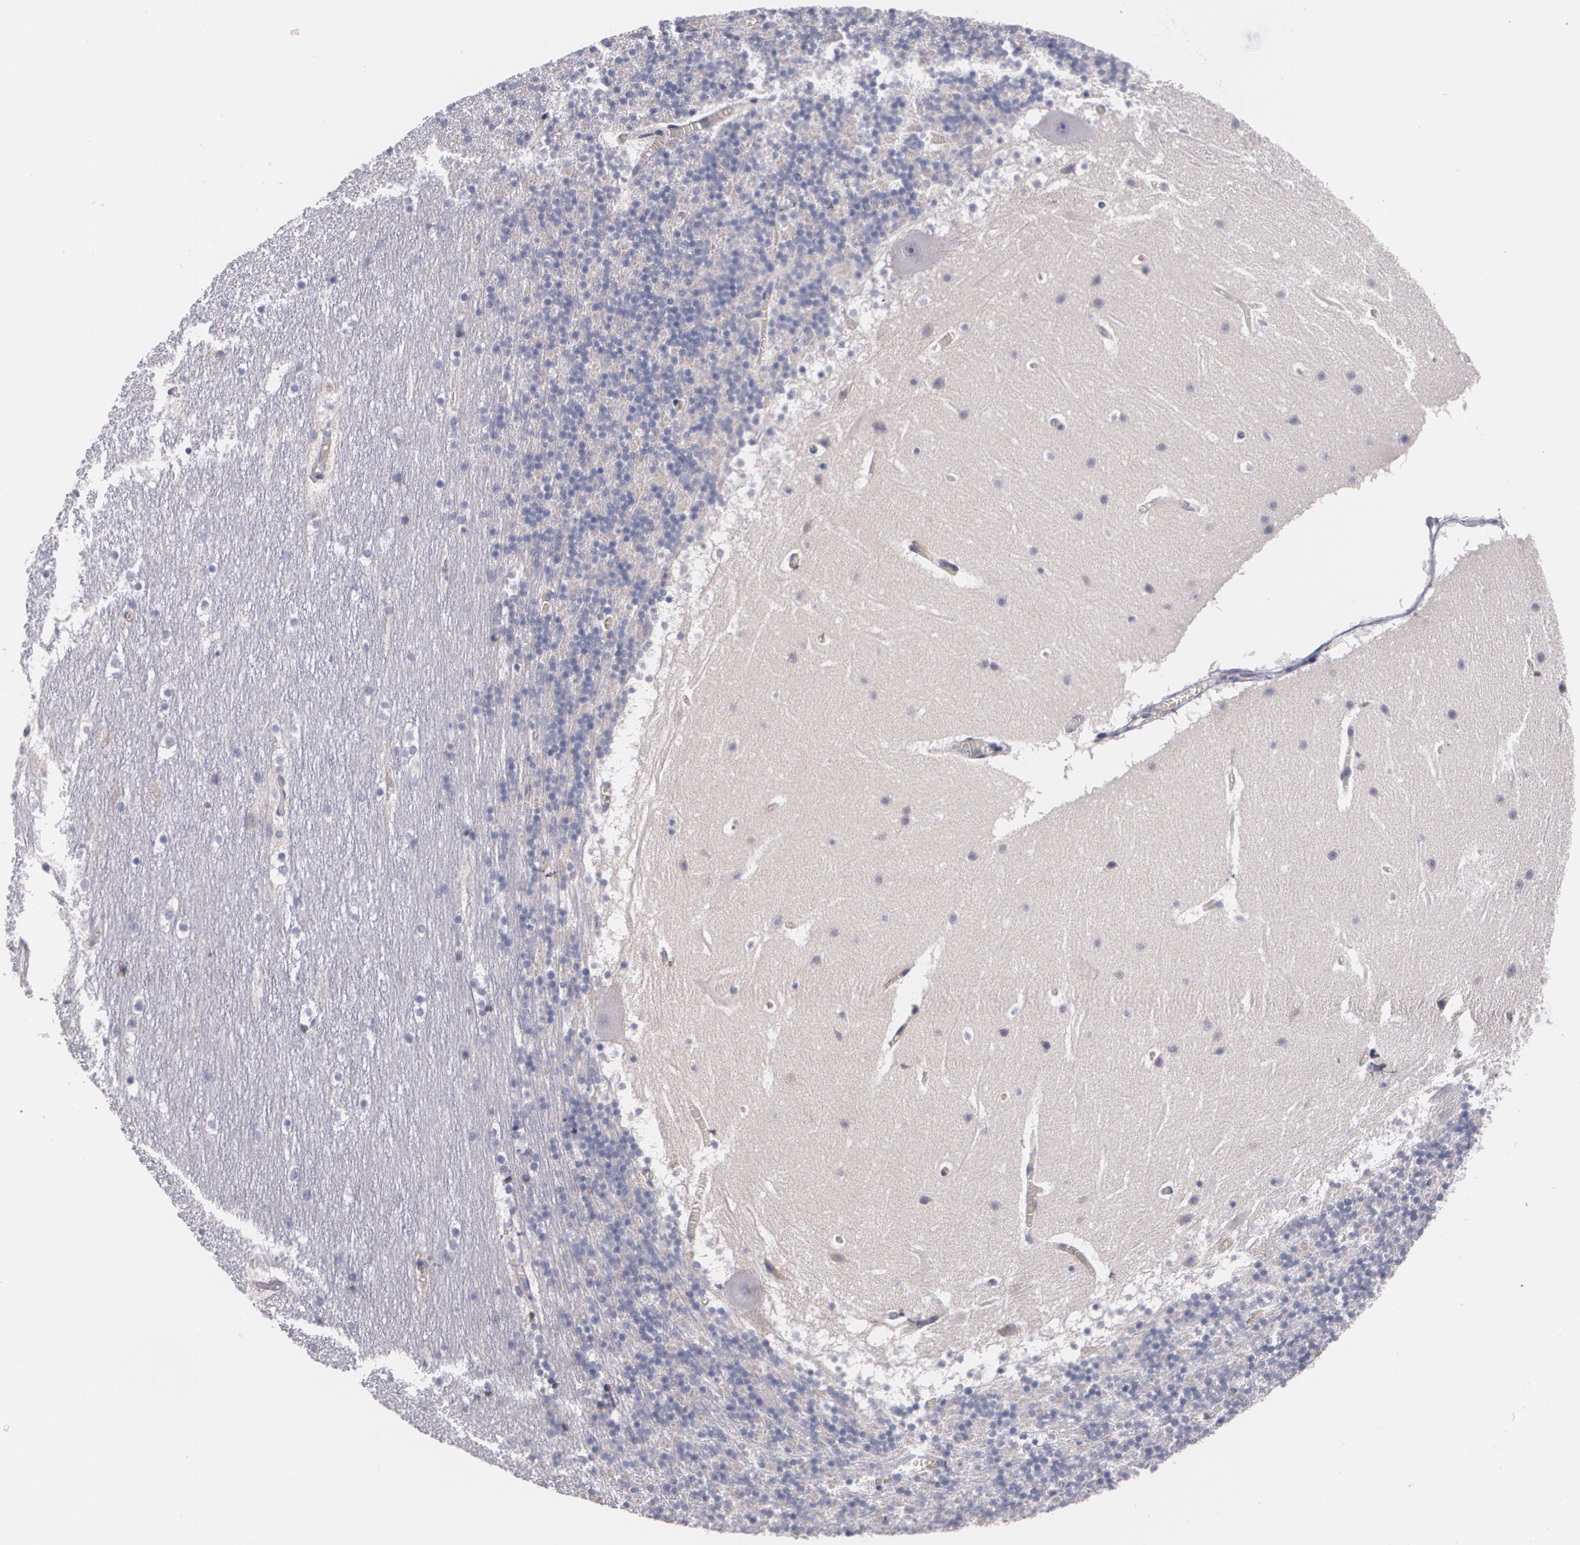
{"staining": {"intensity": "negative", "quantity": "none", "location": "none"}, "tissue": "cerebellum", "cell_type": "Cells in granular layer", "image_type": "normal", "snomed": [{"axis": "morphology", "description": "Normal tissue, NOS"}, {"axis": "topography", "description": "Cerebellum"}], "caption": "Immunohistochemical staining of normal cerebellum demonstrates no significant staining in cells in granular layer. (IHC, brightfield microscopy, high magnification).", "gene": "FBLN1", "patient": {"sex": "male", "age": 45}}